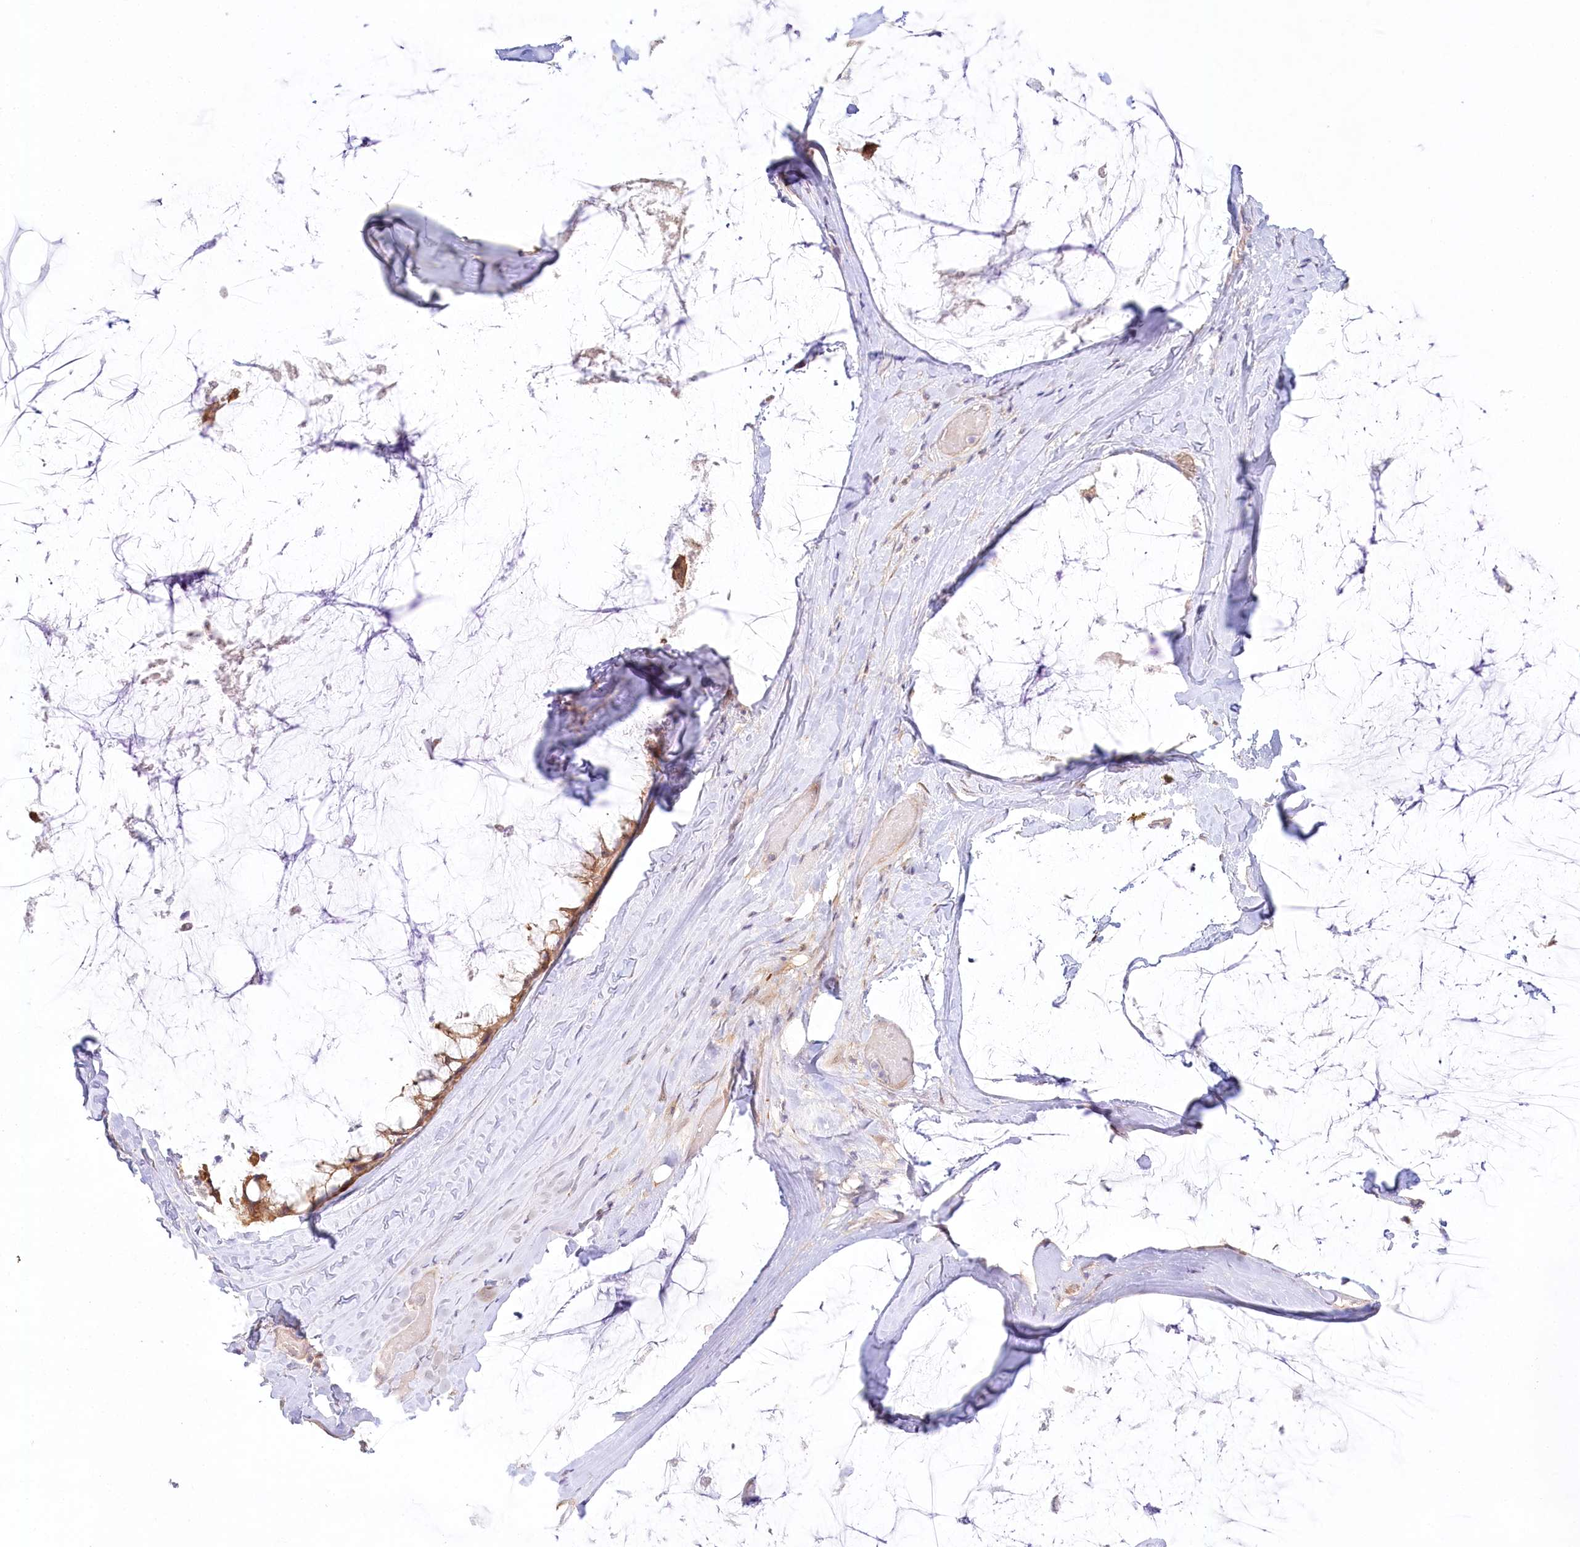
{"staining": {"intensity": "moderate", "quantity": ">75%", "location": "cytoplasmic/membranous"}, "tissue": "ovarian cancer", "cell_type": "Tumor cells", "image_type": "cancer", "snomed": [{"axis": "morphology", "description": "Cystadenocarcinoma, mucinous, NOS"}, {"axis": "topography", "description": "Ovary"}], "caption": "DAB immunohistochemical staining of human ovarian cancer (mucinous cystadenocarcinoma) demonstrates moderate cytoplasmic/membranous protein expression in about >75% of tumor cells.", "gene": "INPP4B", "patient": {"sex": "female", "age": 39}}